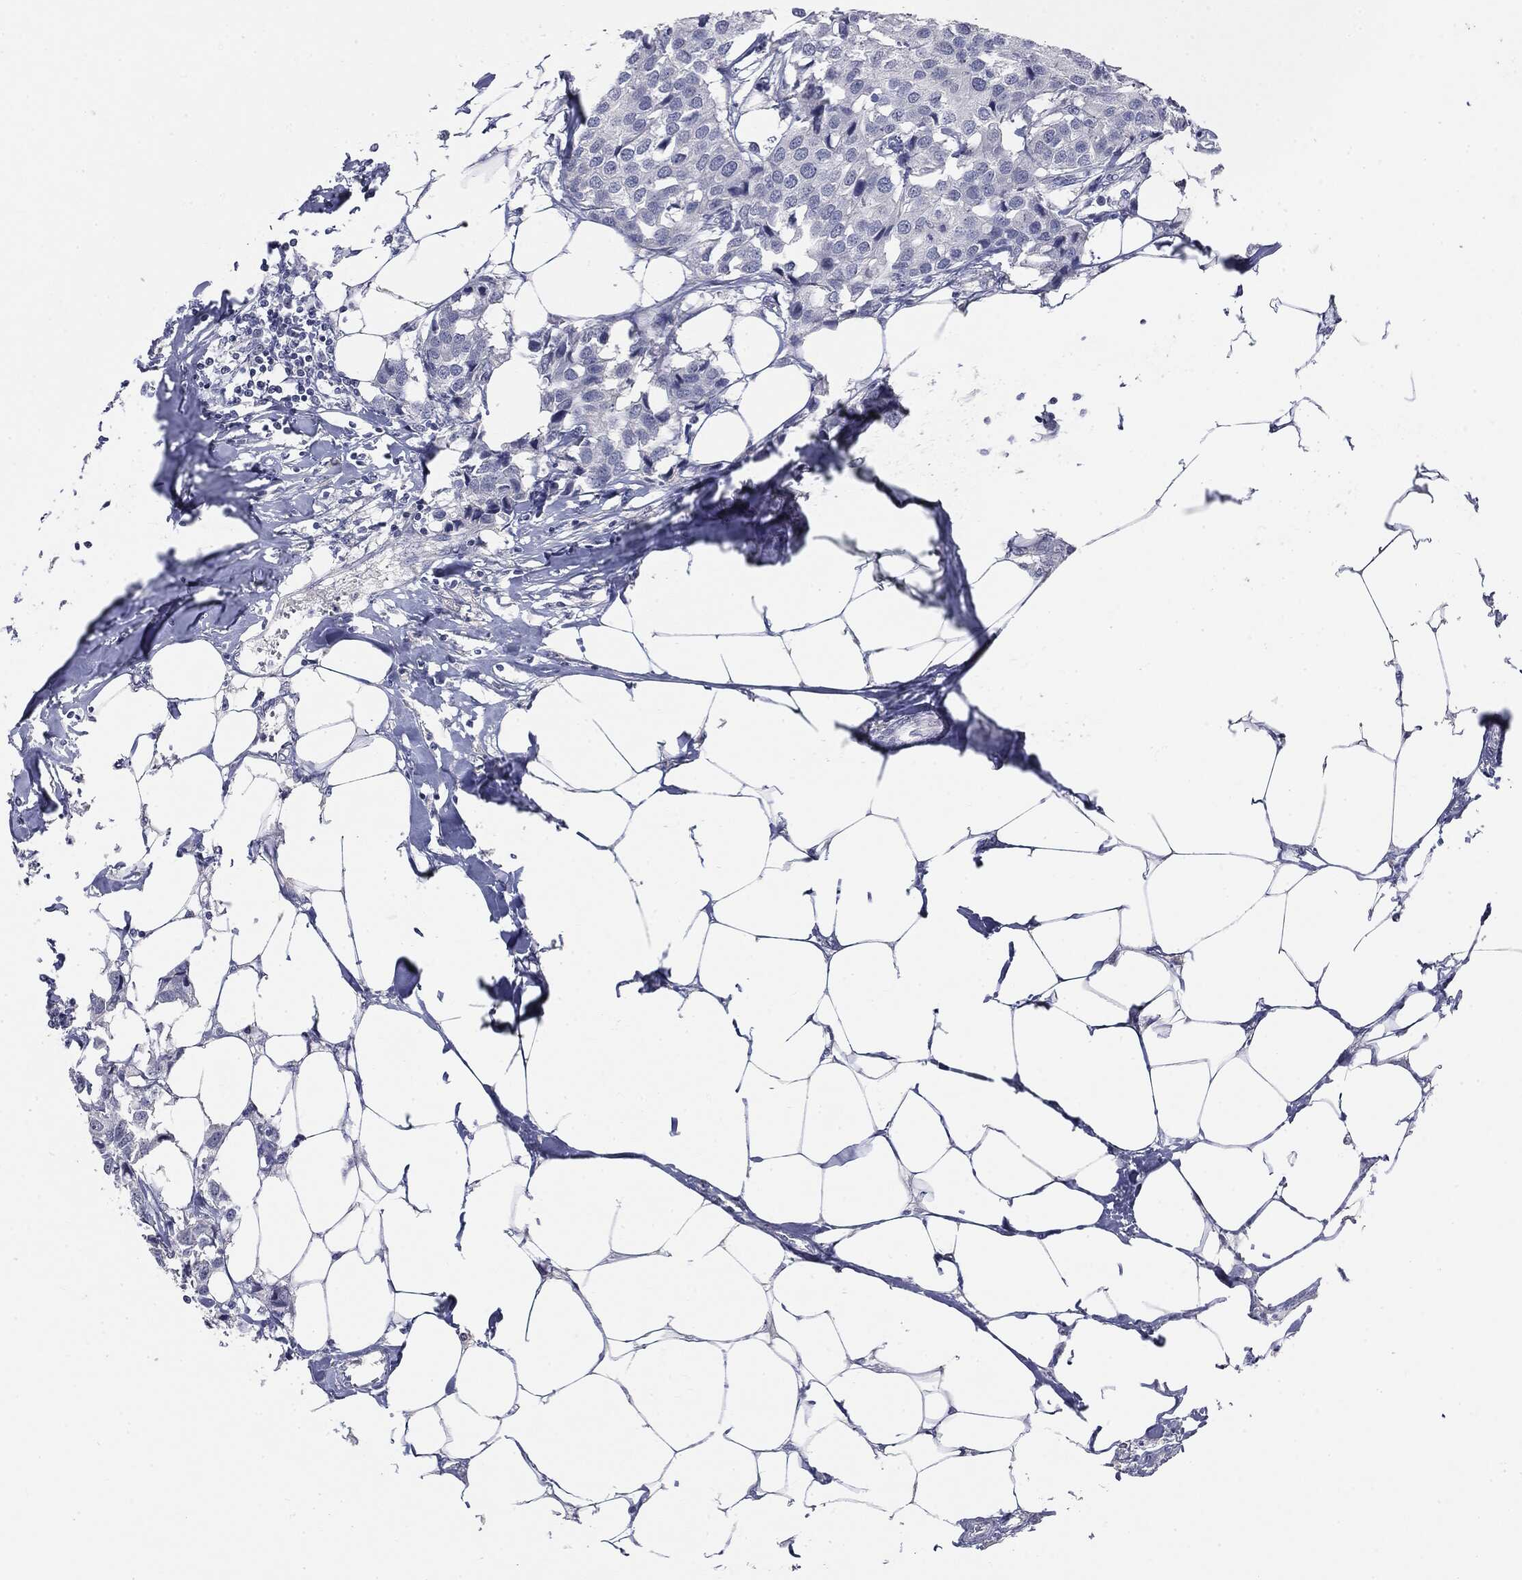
{"staining": {"intensity": "negative", "quantity": "none", "location": "none"}, "tissue": "breast cancer", "cell_type": "Tumor cells", "image_type": "cancer", "snomed": [{"axis": "morphology", "description": "Duct carcinoma"}, {"axis": "topography", "description": "Breast"}], "caption": "Tumor cells are negative for brown protein staining in breast intraductal carcinoma.", "gene": "CGB1", "patient": {"sex": "female", "age": 80}}